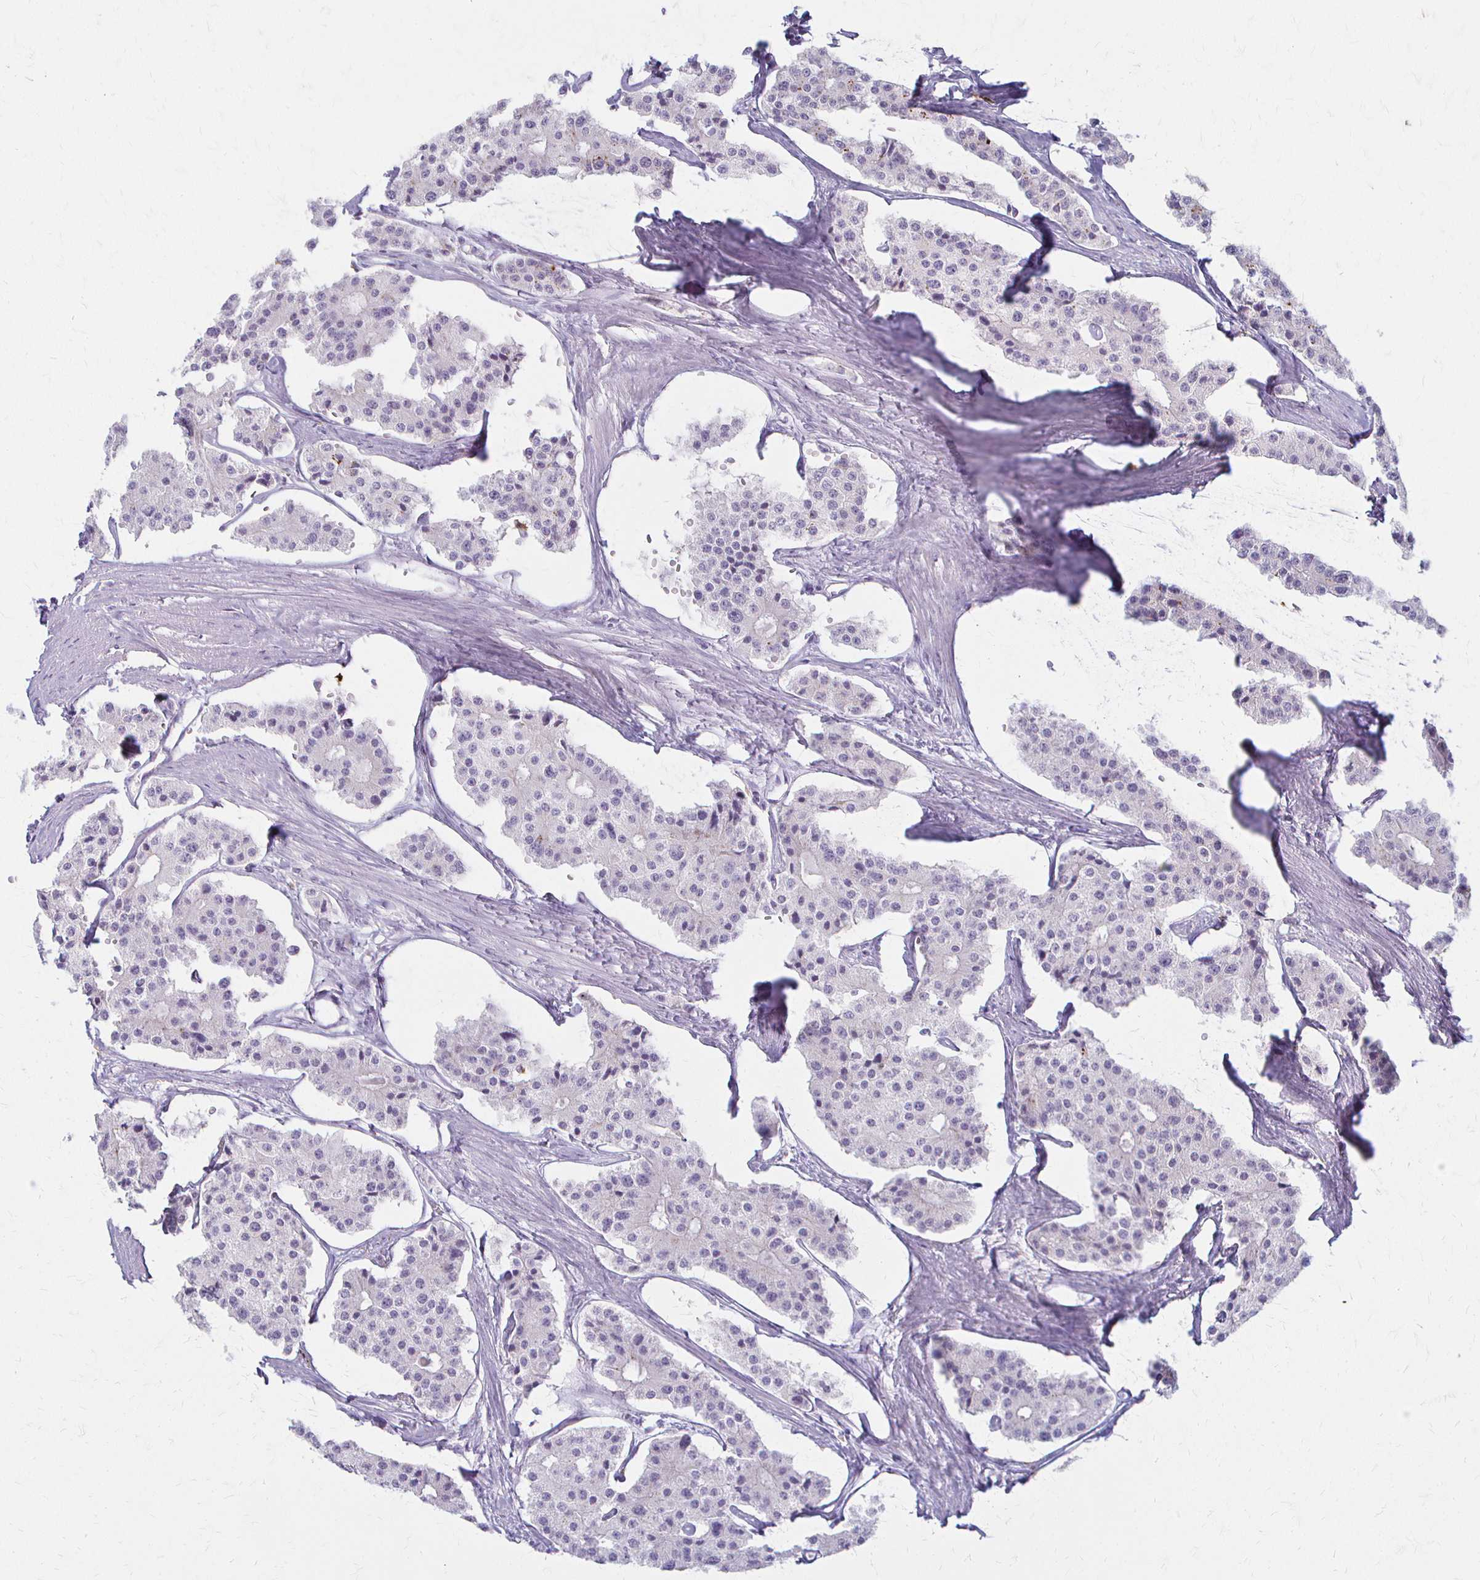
{"staining": {"intensity": "negative", "quantity": "none", "location": "none"}, "tissue": "carcinoid", "cell_type": "Tumor cells", "image_type": "cancer", "snomed": [{"axis": "morphology", "description": "Carcinoid, malignant, NOS"}, {"axis": "topography", "description": "Small intestine"}], "caption": "Human malignant carcinoid stained for a protein using IHC reveals no positivity in tumor cells.", "gene": "ACP5", "patient": {"sex": "female", "age": 65}}